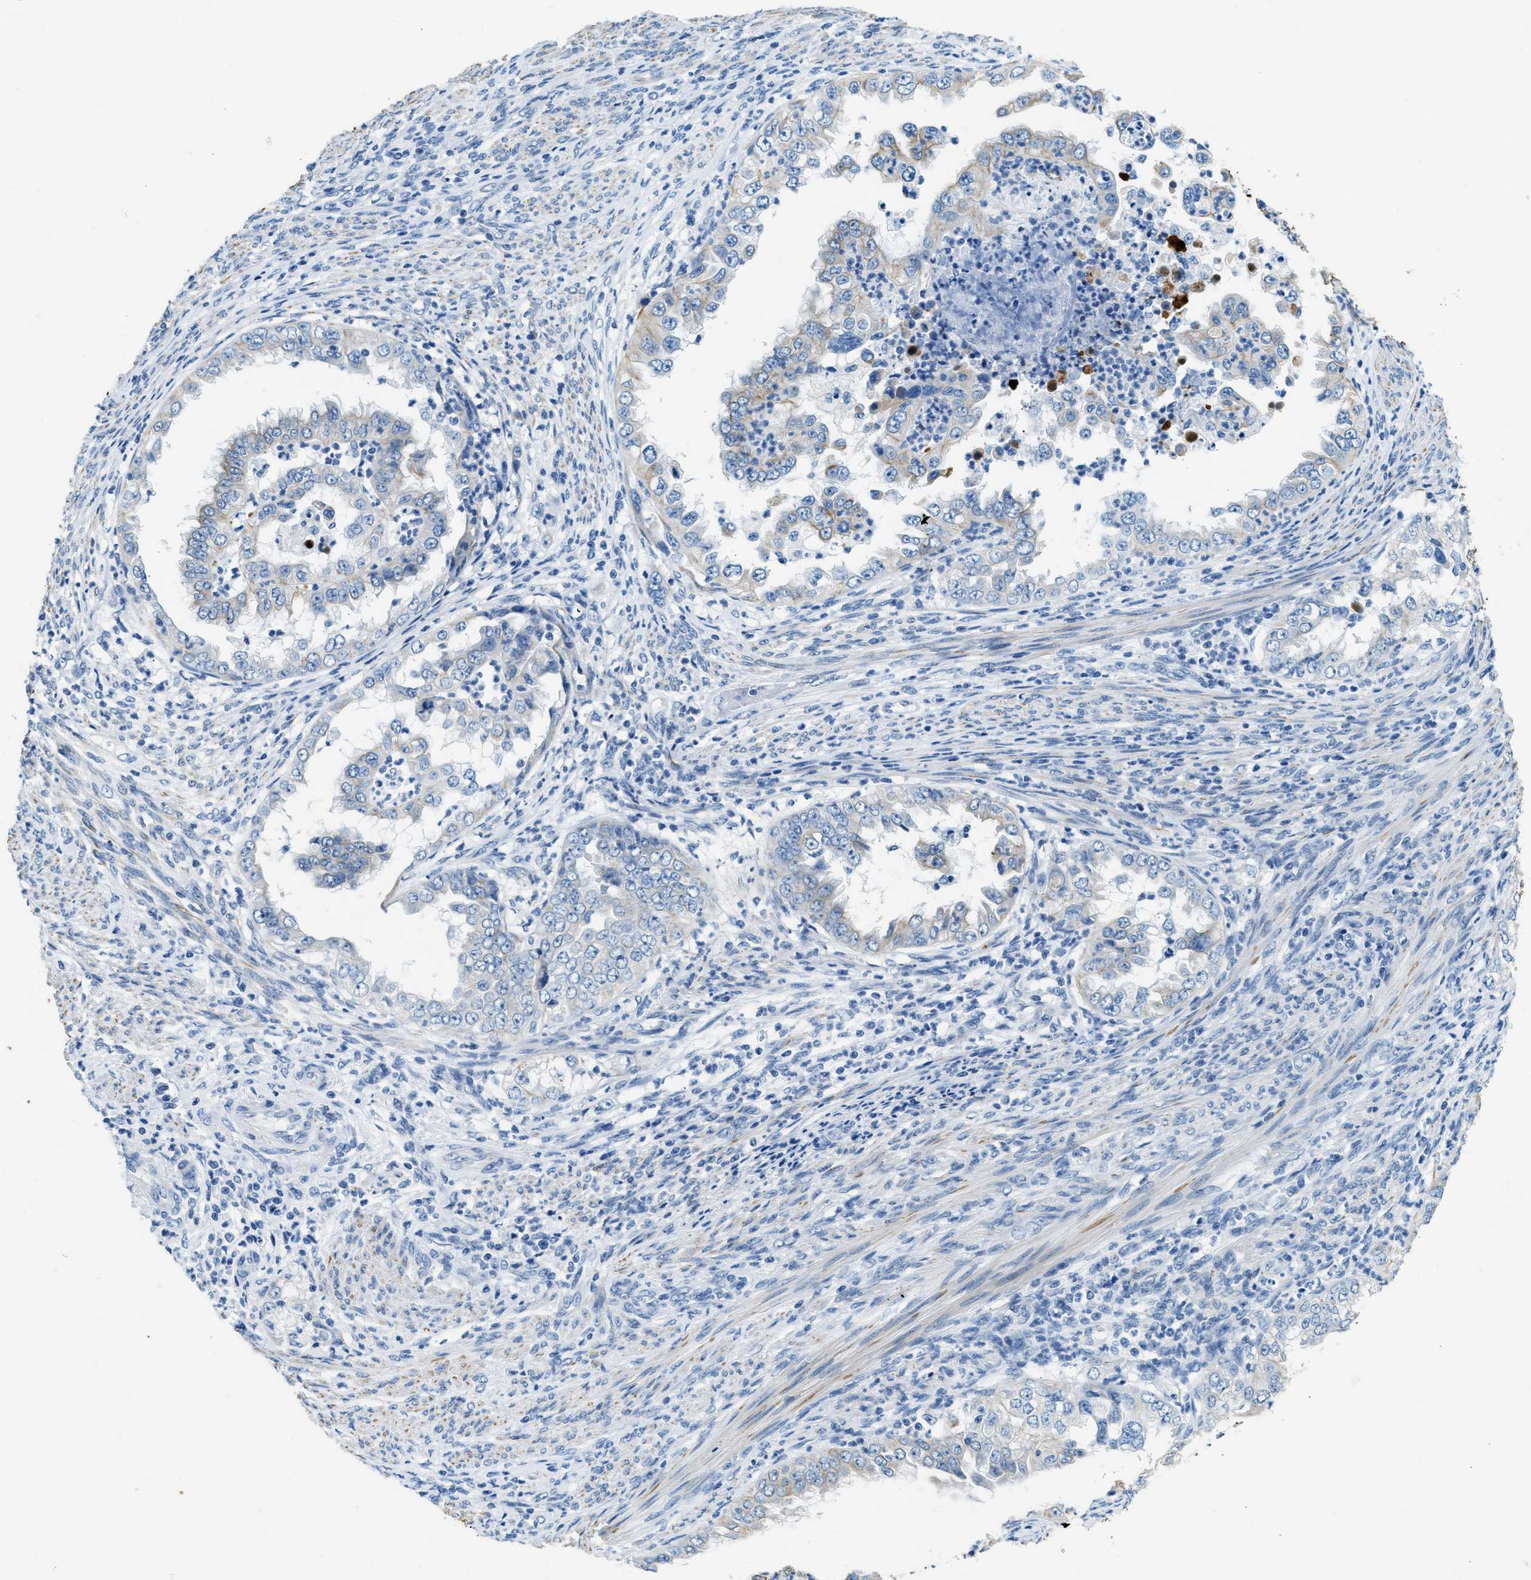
{"staining": {"intensity": "negative", "quantity": "none", "location": "none"}, "tissue": "endometrial cancer", "cell_type": "Tumor cells", "image_type": "cancer", "snomed": [{"axis": "morphology", "description": "Adenocarcinoma, NOS"}, {"axis": "topography", "description": "Endometrium"}], "caption": "Immunohistochemistry (IHC) of endometrial adenocarcinoma shows no staining in tumor cells. Nuclei are stained in blue.", "gene": "CFAP20", "patient": {"sex": "female", "age": 85}}